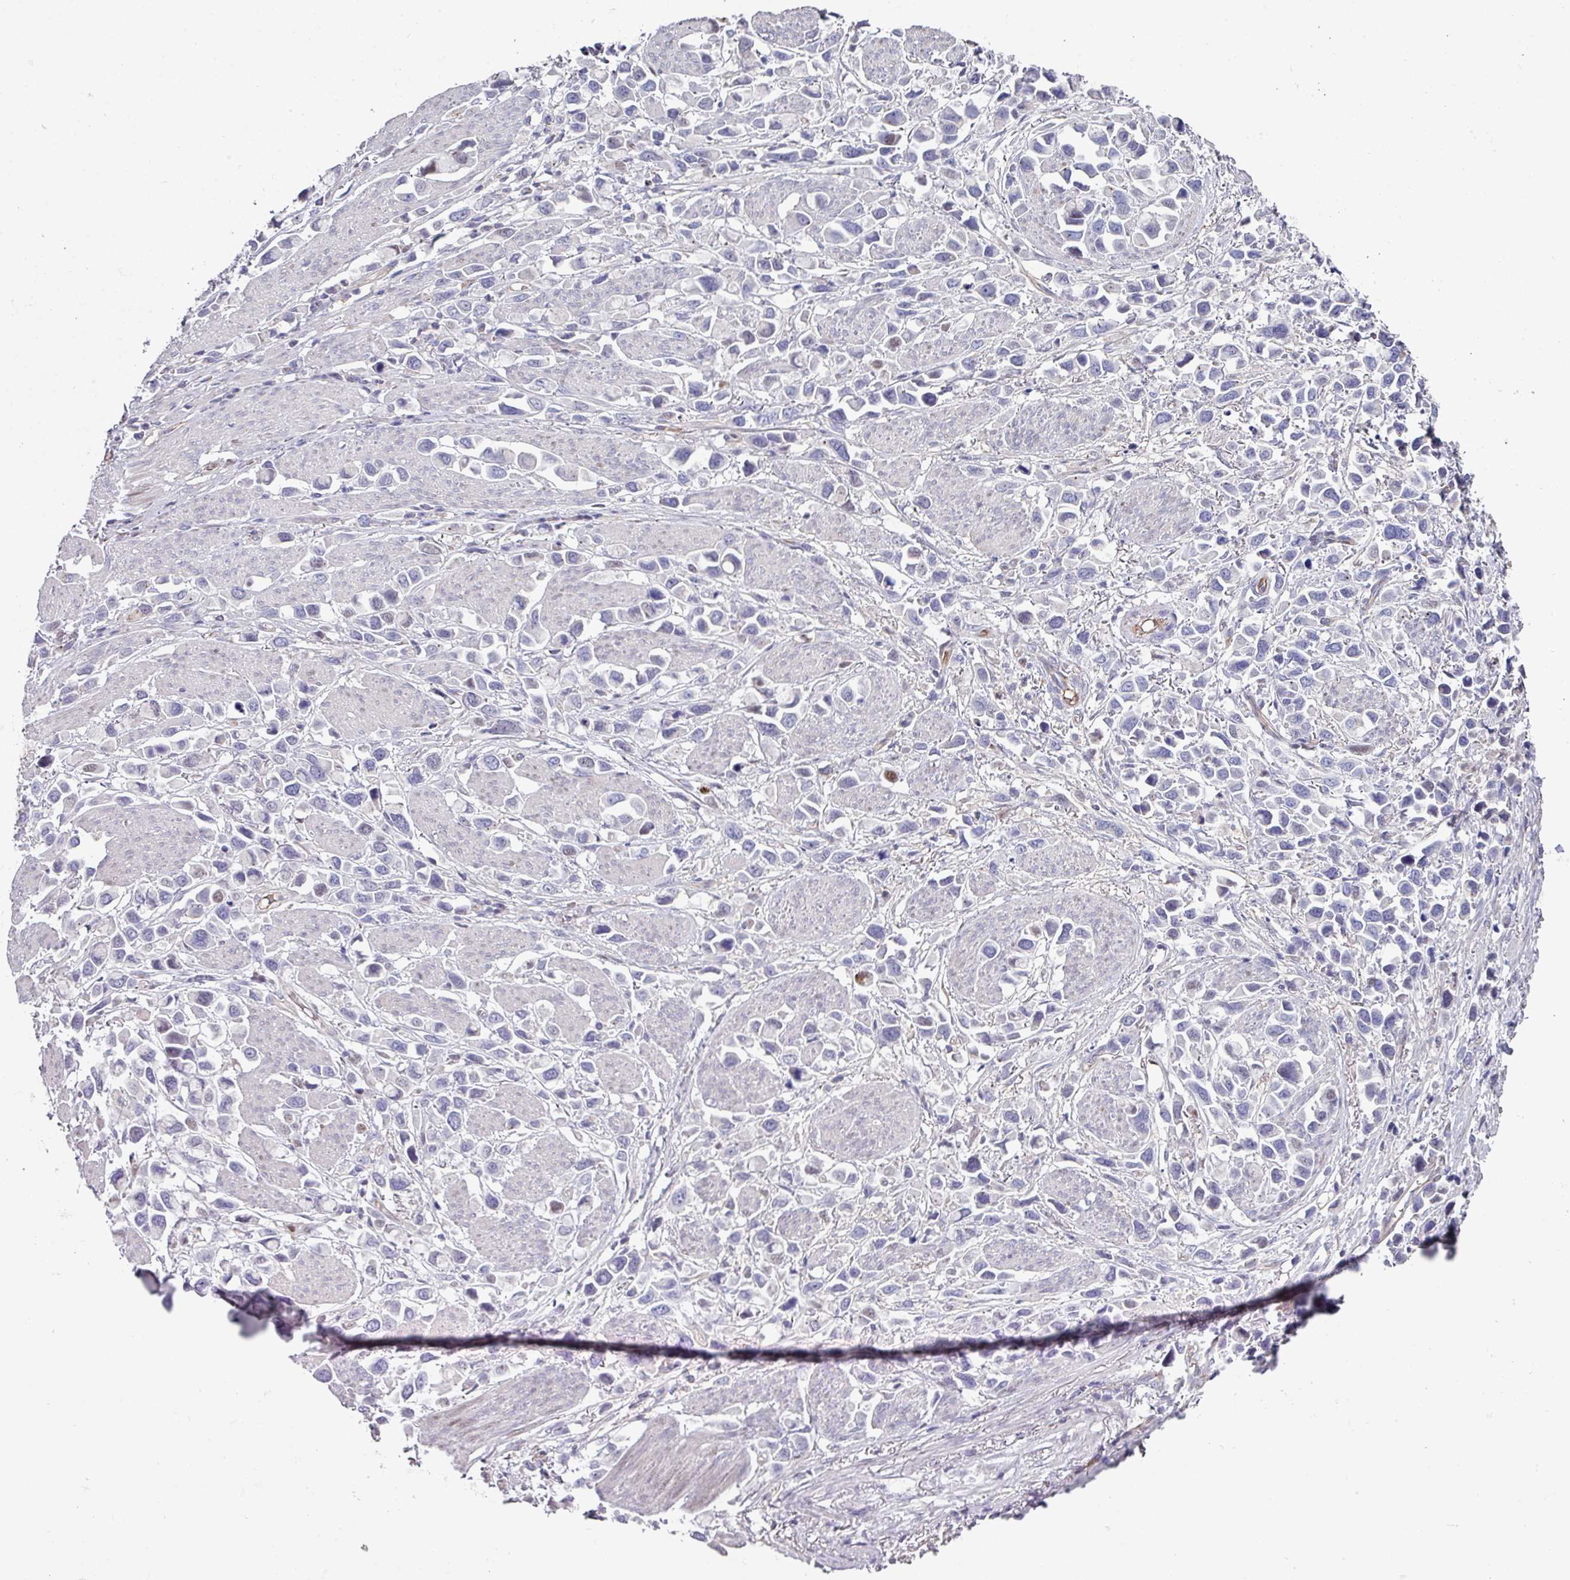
{"staining": {"intensity": "negative", "quantity": "none", "location": "none"}, "tissue": "stomach cancer", "cell_type": "Tumor cells", "image_type": "cancer", "snomed": [{"axis": "morphology", "description": "Adenocarcinoma, NOS"}, {"axis": "topography", "description": "Stomach"}], "caption": "A micrograph of stomach cancer stained for a protein shows no brown staining in tumor cells.", "gene": "ANO9", "patient": {"sex": "female", "age": 81}}